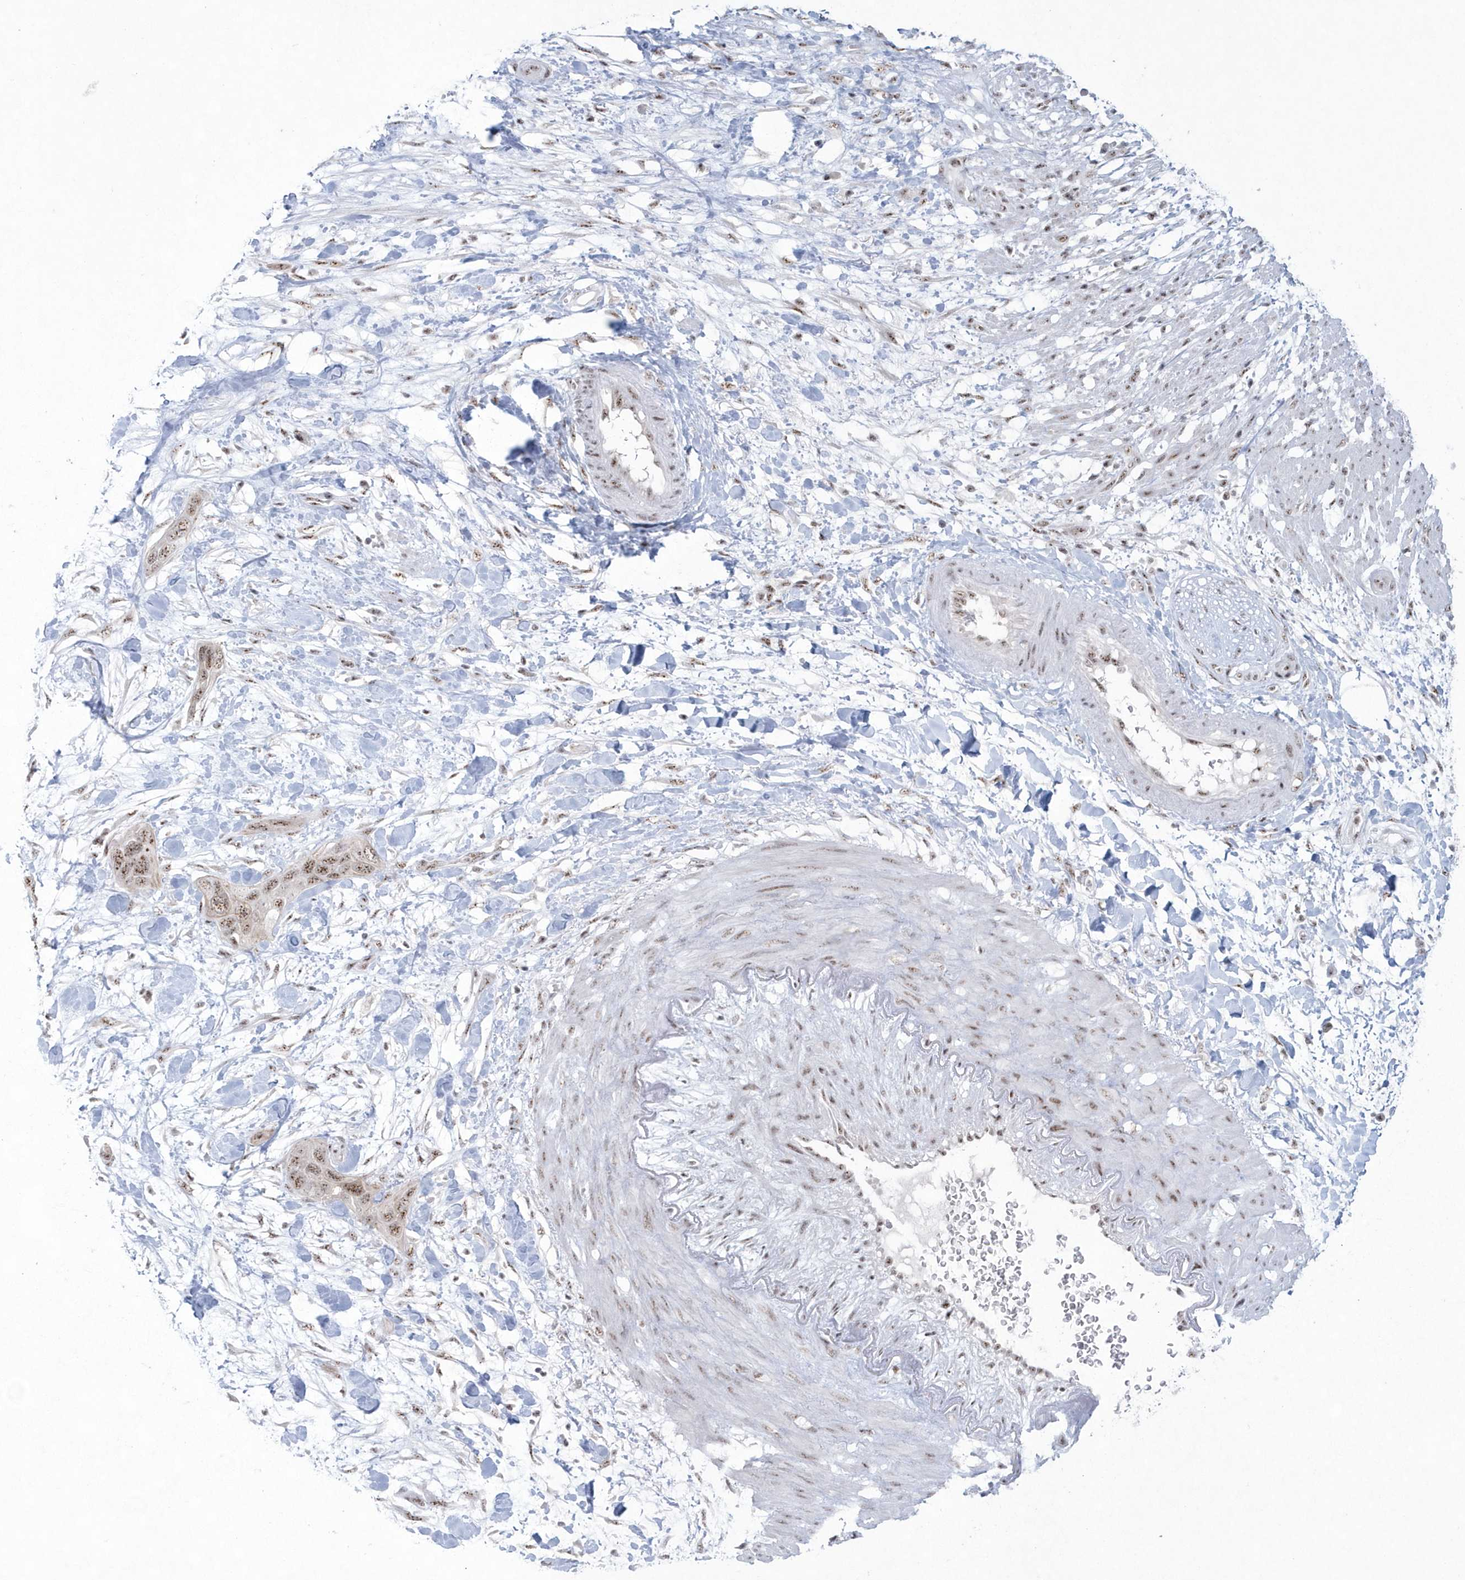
{"staining": {"intensity": "moderate", "quantity": ">75%", "location": "nuclear"}, "tissue": "pancreatic cancer", "cell_type": "Tumor cells", "image_type": "cancer", "snomed": [{"axis": "morphology", "description": "Adenocarcinoma, NOS"}, {"axis": "topography", "description": "Pancreas"}], "caption": "Tumor cells reveal moderate nuclear positivity in approximately >75% of cells in pancreatic adenocarcinoma.", "gene": "KDM6B", "patient": {"sex": "female", "age": 60}}